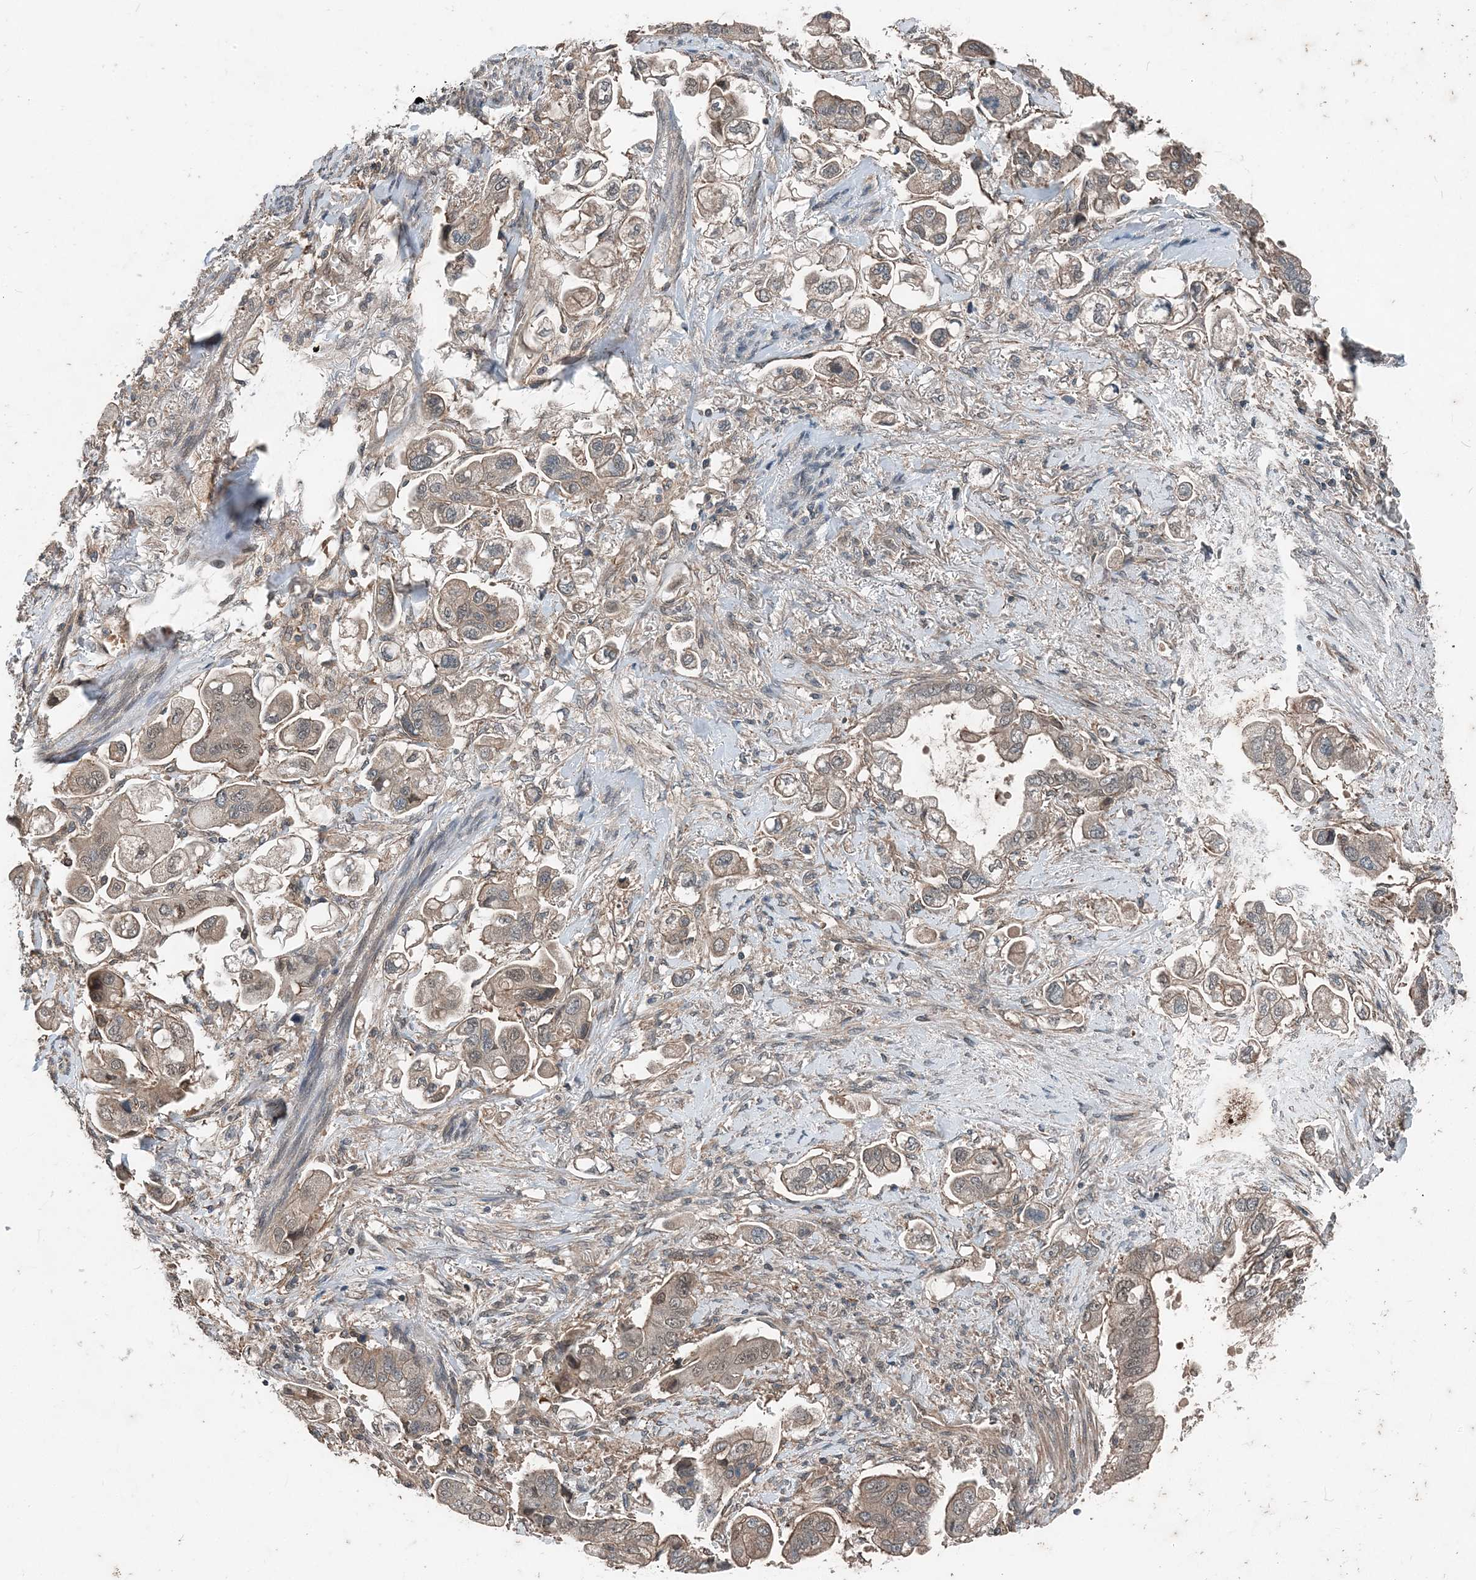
{"staining": {"intensity": "moderate", "quantity": "<25%", "location": "cytoplasmic/membranous,nuclear"}, "tissue": "stomach cancer", "cell_type": "Tumor cells", "image_type": "cancer", "snomed": [{"axis": "morphology", "description": "Adenocarcinoma, NOS"}, {"axis": "topography", "description": "Stomach"}], "caption": "High-magnification brightfield microscopy of stomach adenocarcinoma stained with DAB (3,3'-diaminobenzidine) (brown) and counterstained with hematoxylin (blue). tumor cells exhibit moderate cytoplasmic/membranous and nuclear staining is identified in about<25% of cells.", "gene": "SMPD3", "patient": {"sex": "male", "age": 62}}